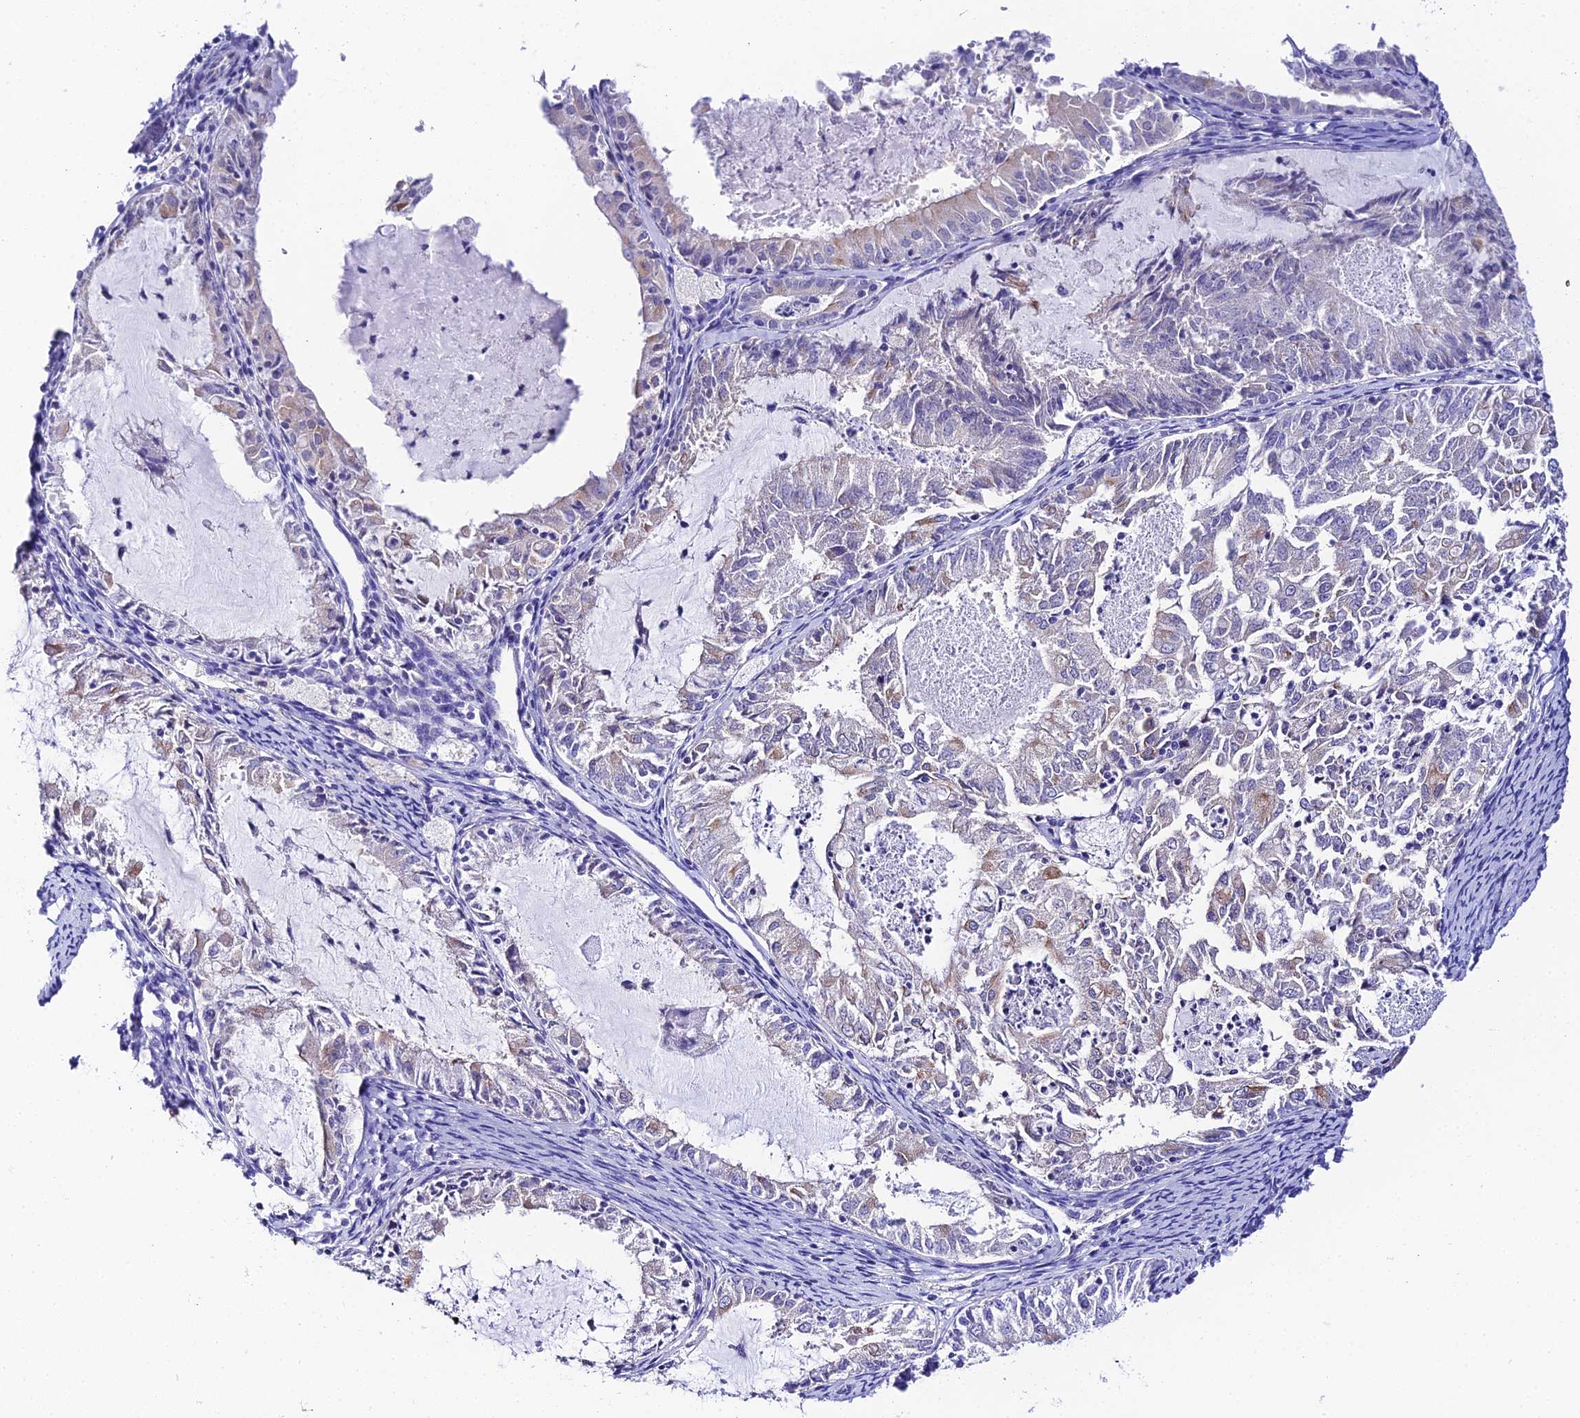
{"staining": {"intensity": "moderate", "quantity": "<25%", "location": "cytoplasmic/membranous"}, "tissue": "endometrial cancer", "cell_type": "Tumor cells", "image_type": "cancer", "snomed": [{"axis": "morphology", "description": "Adenocarcinoma, NOS"}, {"axis": "topography", "description": "Endometrium"}], "caption": "The immunohistochemical stain highlights moderate cytoplasmic/membranous positivity in tumor cells of endometrial cancer tissue.", "gene": "ATG16L2", "patient": {"sex": "female", "age": 57}}